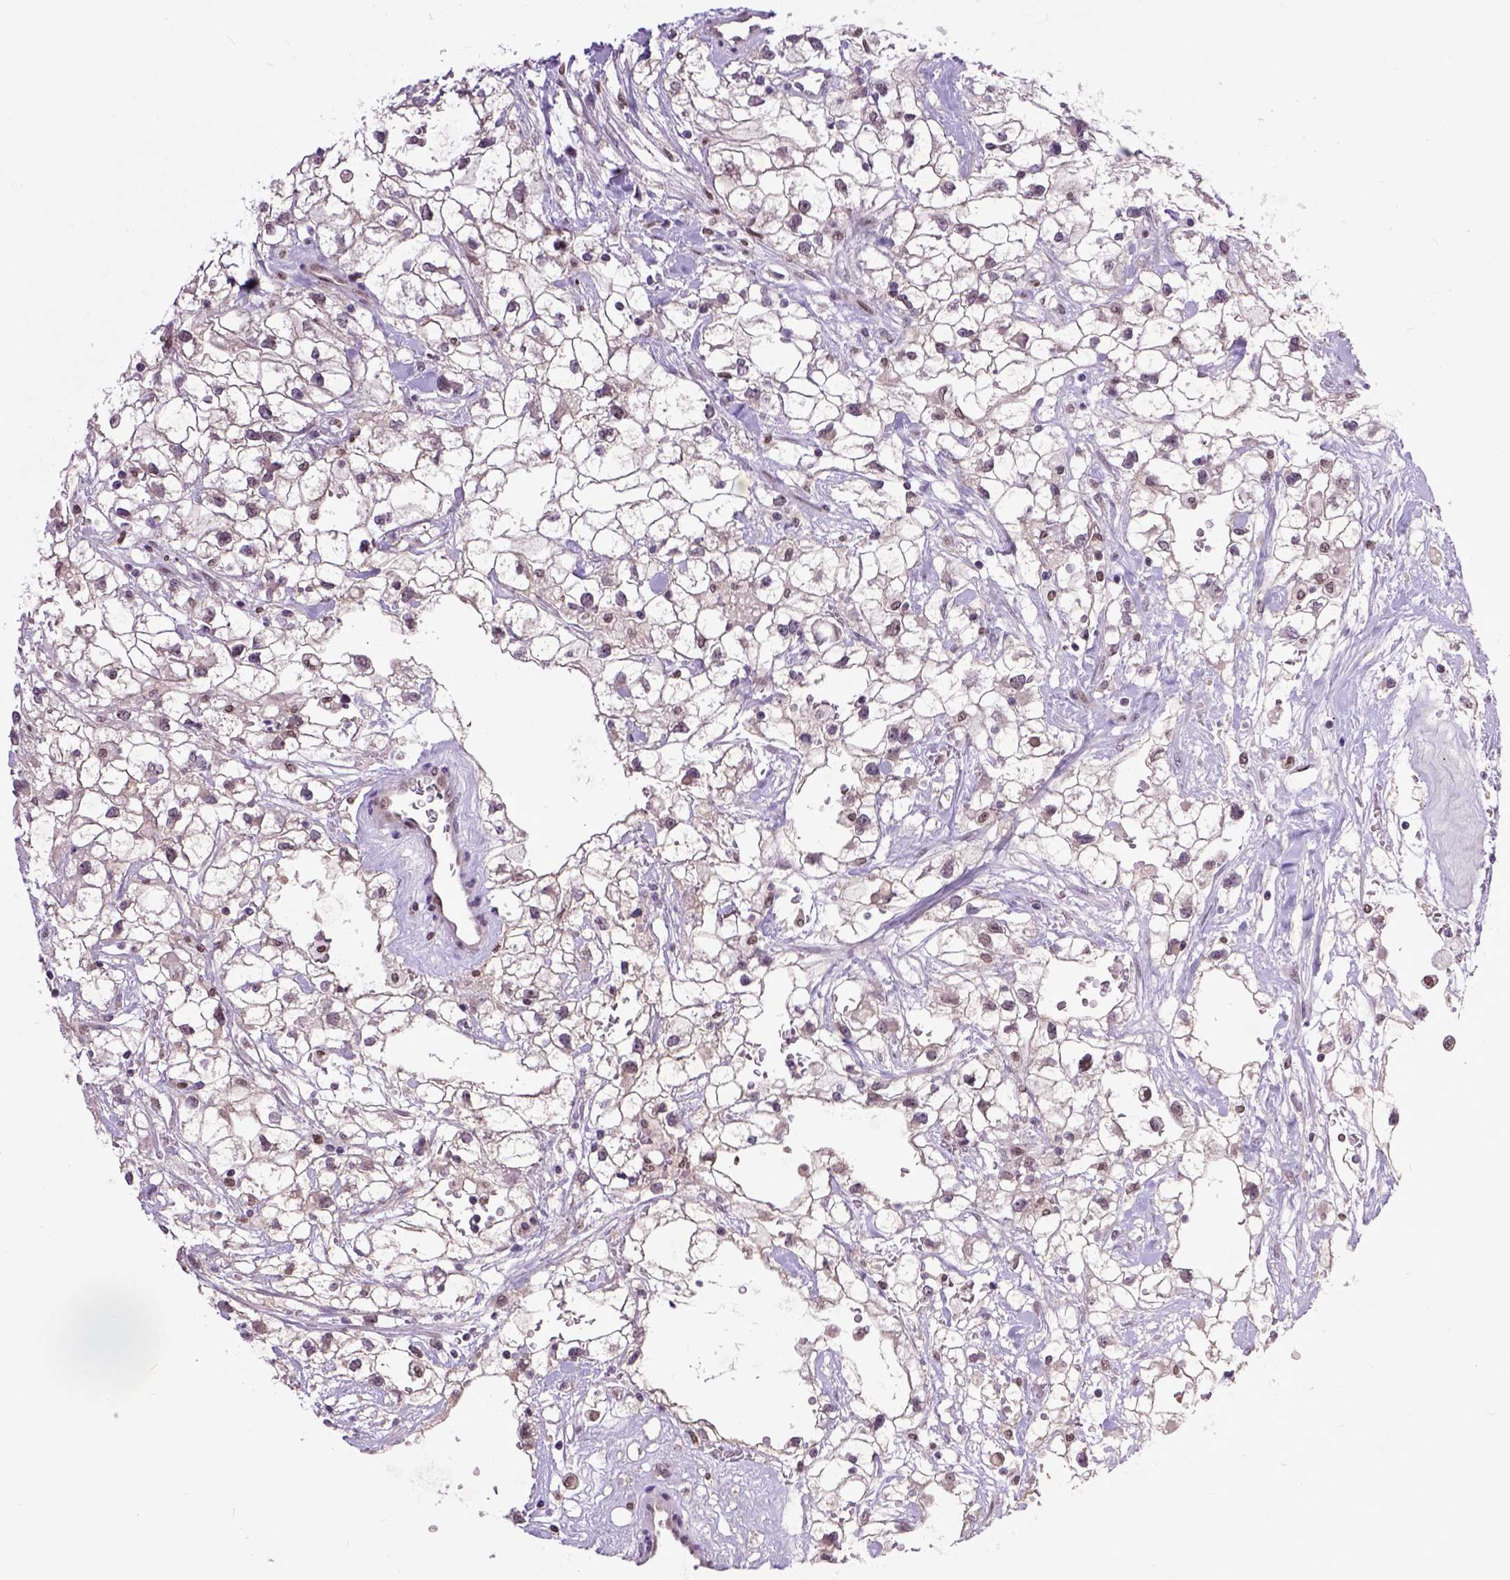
{"staining": {"intensity": "weak", "quantity": ">75%", "location": "nuclear"}, "tissue": "renal cancer", "cell_type": "Tumor cells", "image_type": "cancer", "snomed": [{"axis": "morphology", "description": "Adenocarcinoma, NOS"}, {"axis": "topography", "description": "Kidney"}], "caption": "Immunohistochemical staining of human renal cancer (adenocarcinoma) reveals weak nuclear protein staining in about >75% of tumor cells. (IHC, brightfield microscopy, high magnification).", "gene": "RCC2", "patient": {"sex": "male", "age": 59}}